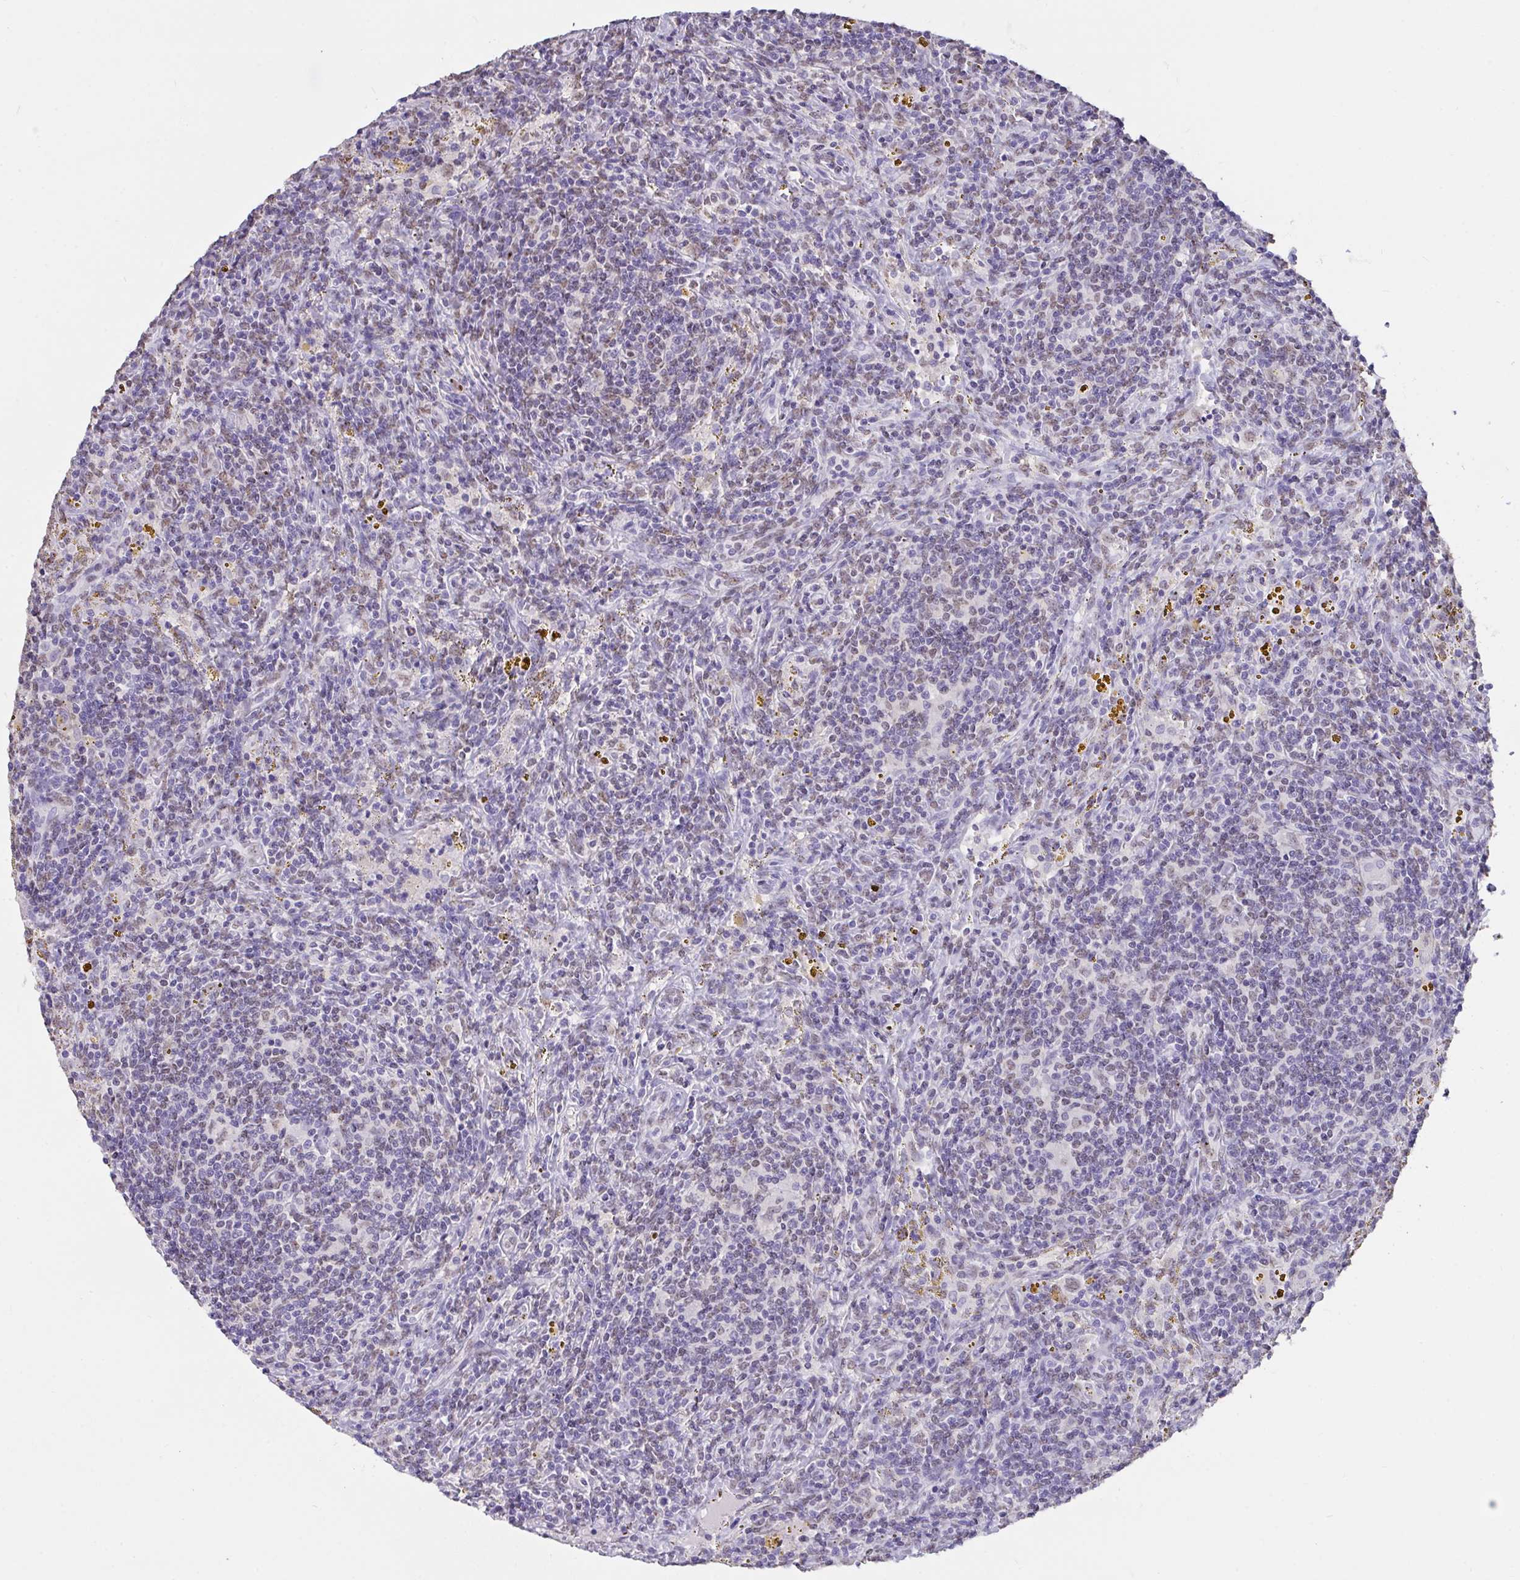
{"staining": {"intensity": "negative", "quantity": "none", "location": "none"}, "tissue": "lymphoma", "cell_type": "Tumor cells", "image_type": "cancer", "snomed": [{"axis": "morphology", "description": "Malignant lymphoma, non-Hodgkin's type, Low grade"}, {"axis": "topography", "description": "Spleen"}], "caption": "Immunohistochemistry (IHC) micrograph of lymphoma stained for a protein (brown), which shows no positivity in tumor cells.", "gene": "SEMA6B", "patient": {"sex": "female", "age": 70}}